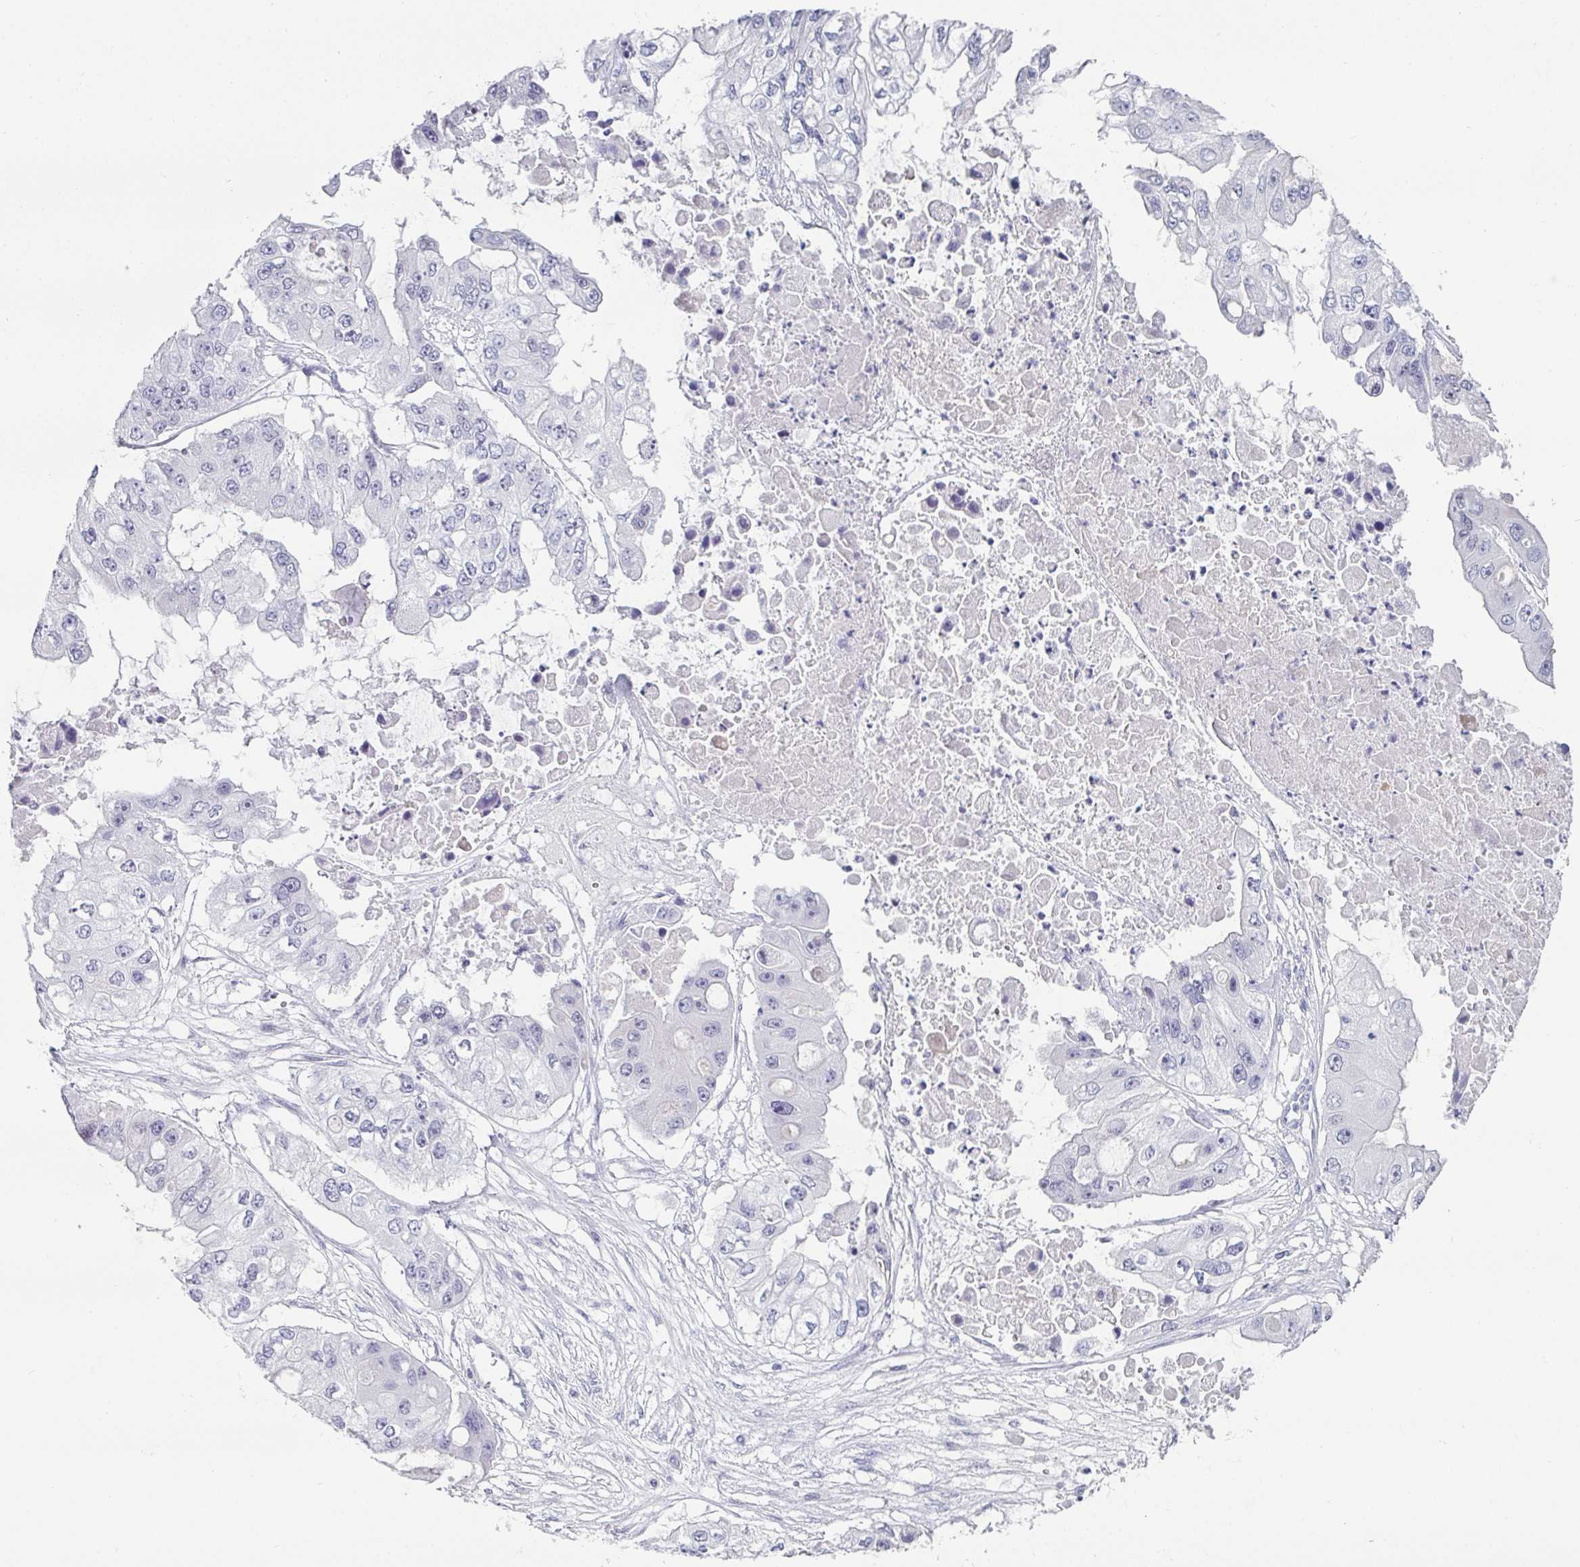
{"staining": {"intensity": "negative", "quantity": "none", "location": "none"}, "tissue": "ovarian cancer", "cell_type": "Tumor cells", "image_type": "cancer", "snomed": [{"axis": "morphology", "description": "Cystadenocarcinoma, serous, NOS"}, {"axis": "topography", "description": "Ovary"}], "caption": "IHC of human ovarian cancer displays no expression in tumor cells. (Brightfield microscopy of DAB immunohistochemistry at high magnification).", "gene": "VSIG10L", "patient": {"sex": "female", "age": 56}}